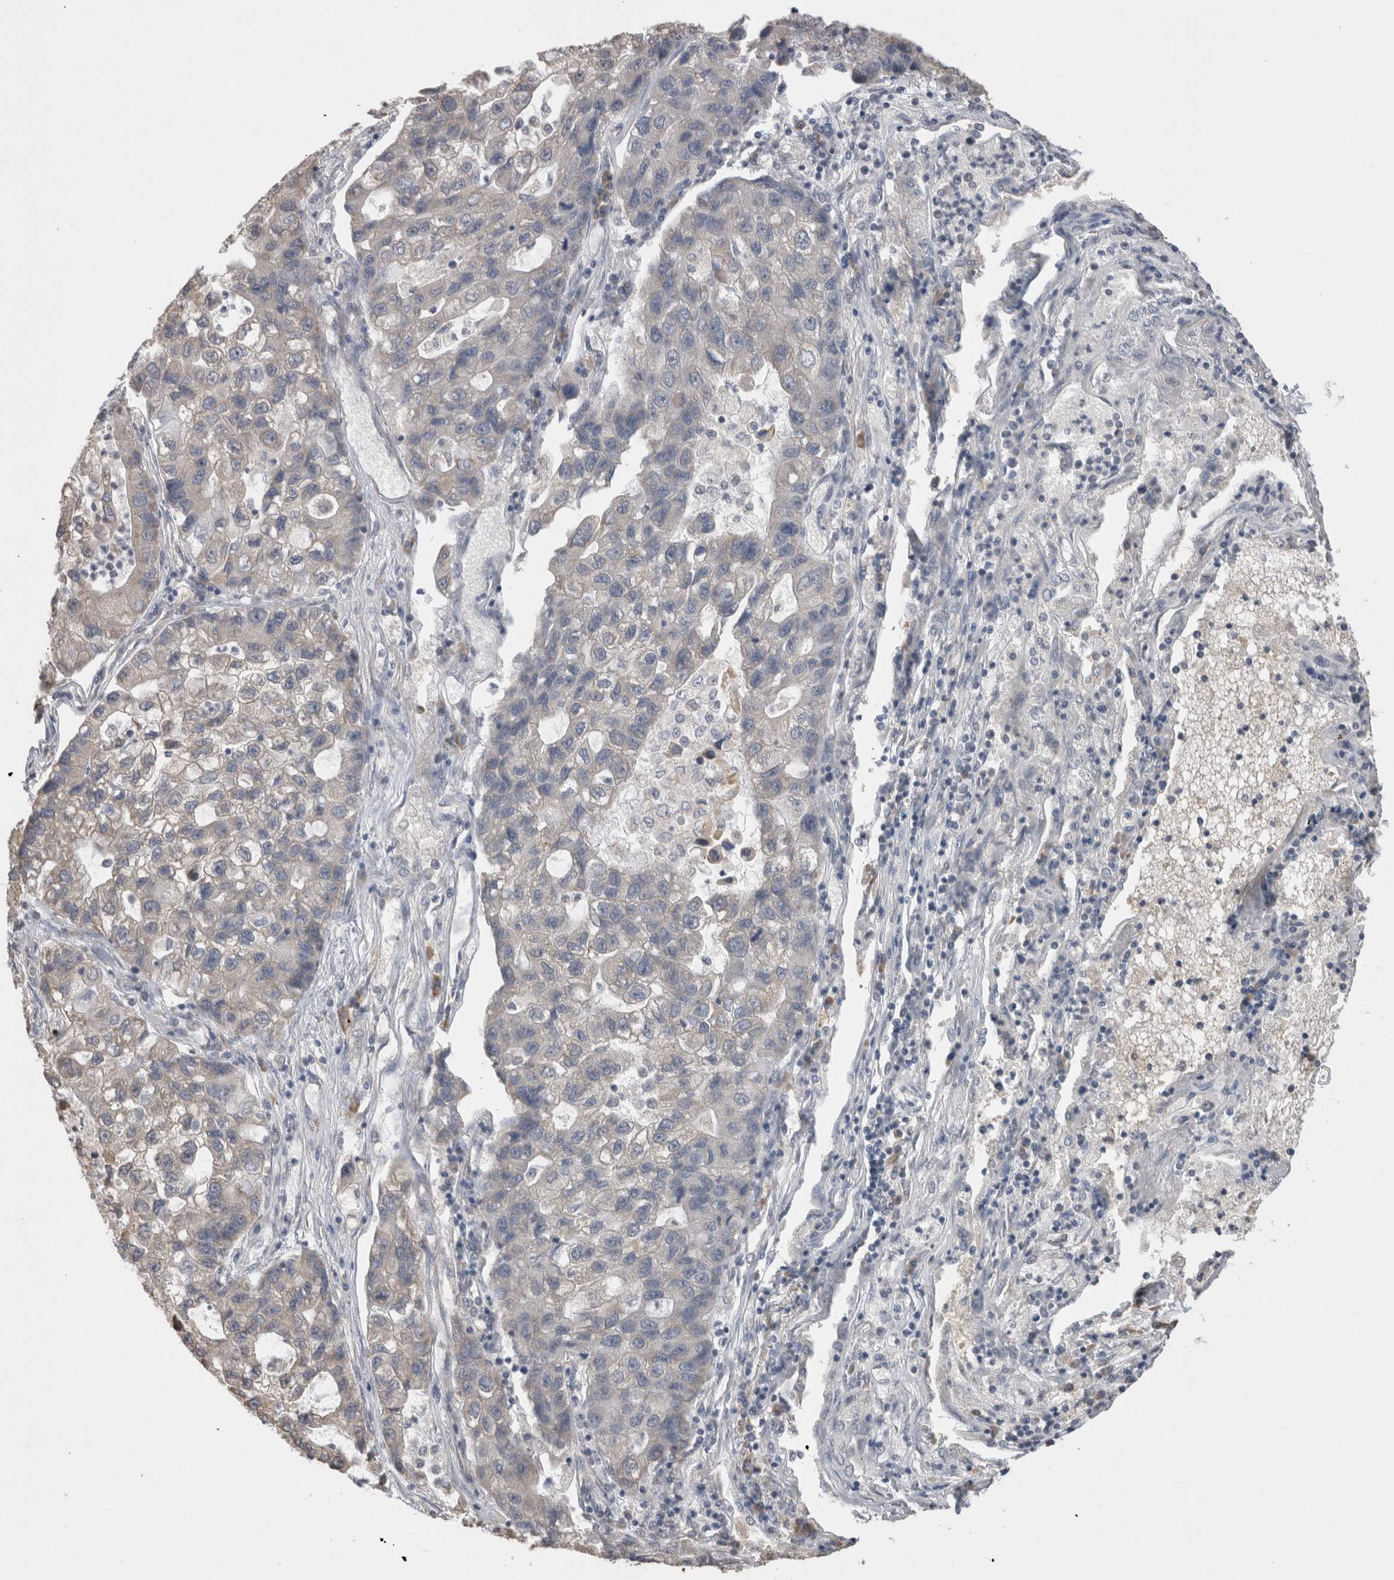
{"staining": {"intensity": "negative", "quantity": "none", "location": "none"}, "tissue": "lung cancer", "cell_type": "Tumor cells", "image_type": "cancer", "snomed": [{"axis": "morphology", "description": "Adenocarcinoma, NOS"}, {"axis": "topography", "description": "Lung"}], "caption": "A micrograph of lung cancer stained for a protein exhibits no brown staining in tumor cells.", "gene": "NOMO1", "patient": {"sex": "female", "age": 51}}